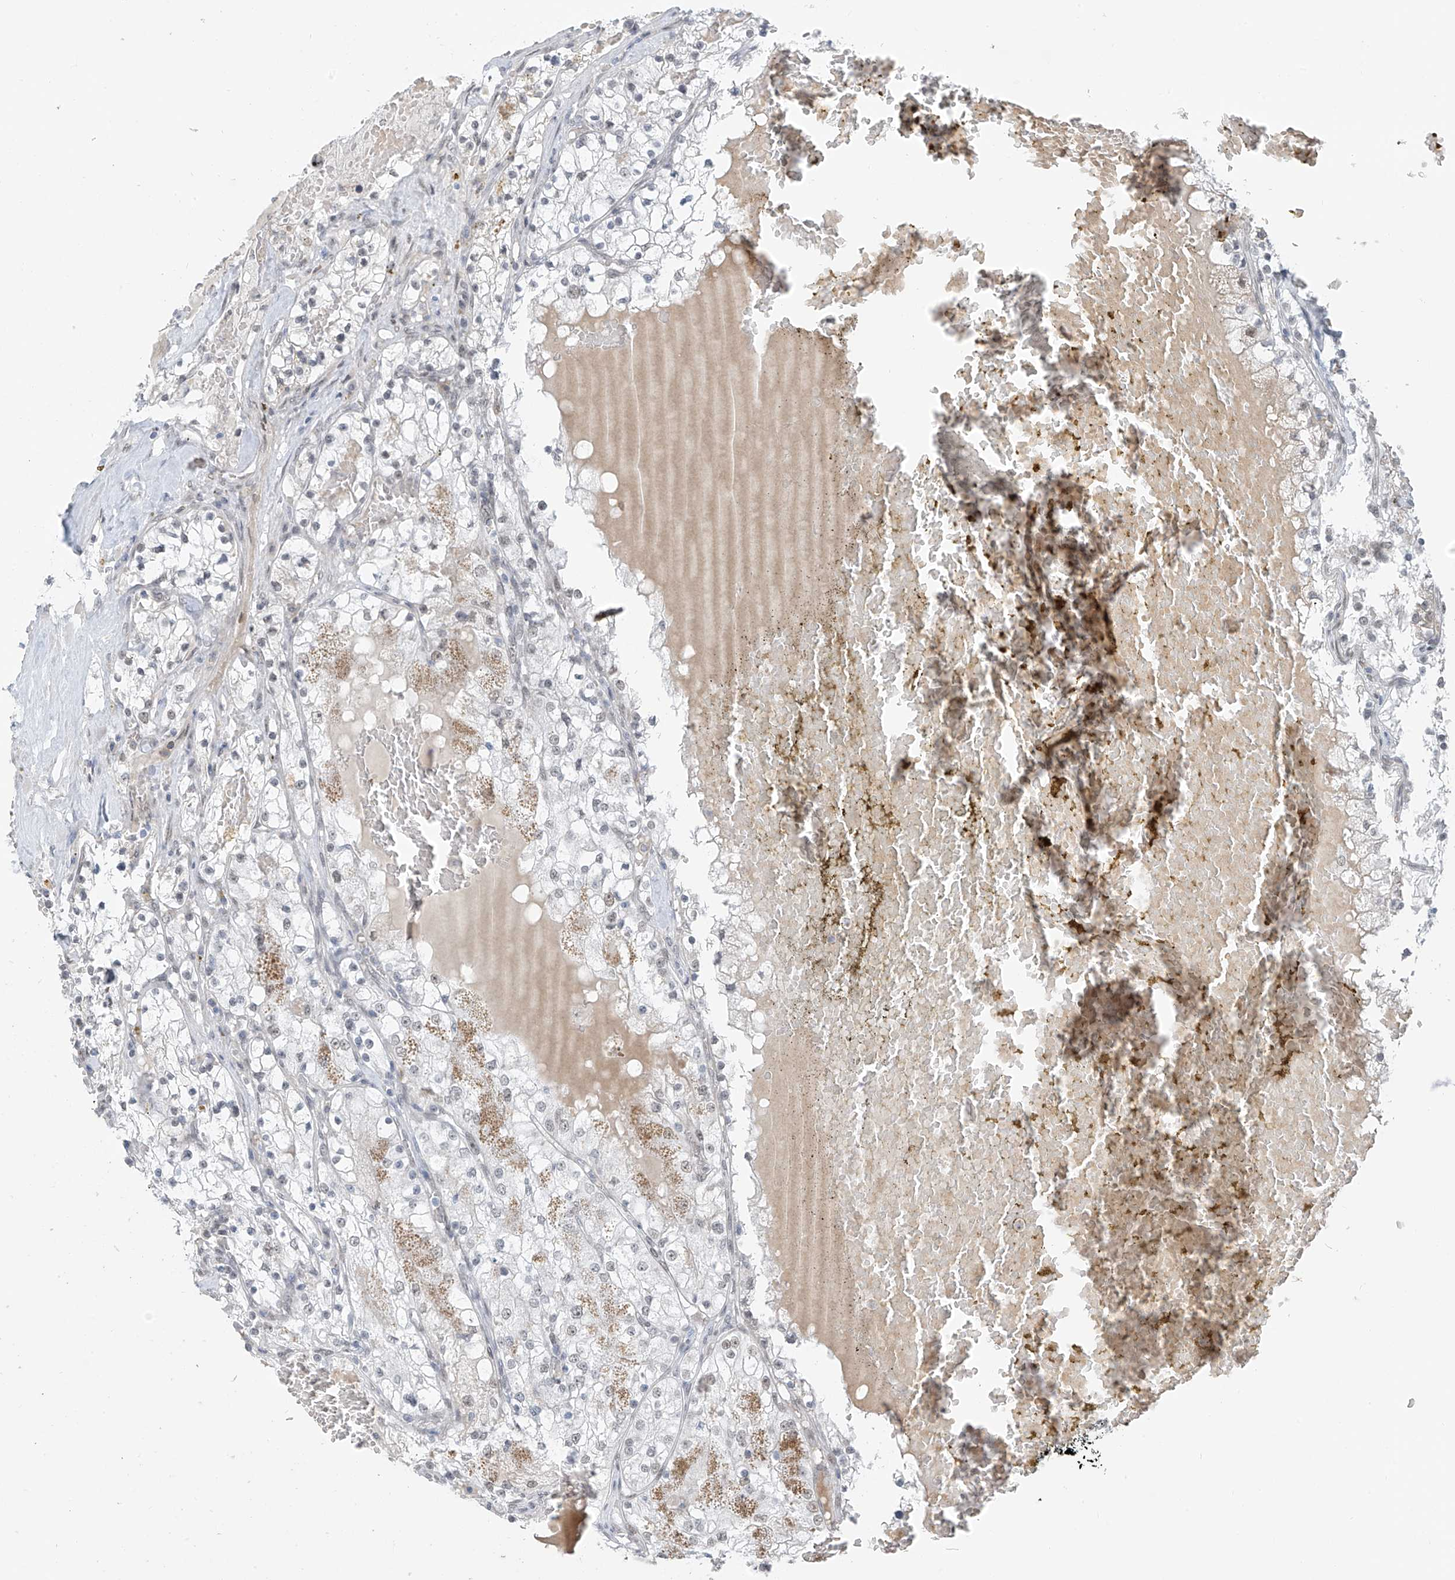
{"staining": {"intensity": "weak", "quantity": "<25%", "location": "nuclear"}, "tissue": "renal cancer", "cell_type": "Tumor cells", "image_type": "cancer", "snomed": [{"axis": "morphology", "description": "Normal tissue, NOS"}, {"axis": "morphology", "description": "Adenocarcinoma, NOS"}, {"axis": "topography", "description": "Kidney"}], "caption": "High power microscopy micrograph of an IHC photomicrograph of adenocarcinoma (renal), revealing no significant staining in tumor cells.", "gene": "MCM9", "patient": {"sex": "male", "age": 68}}